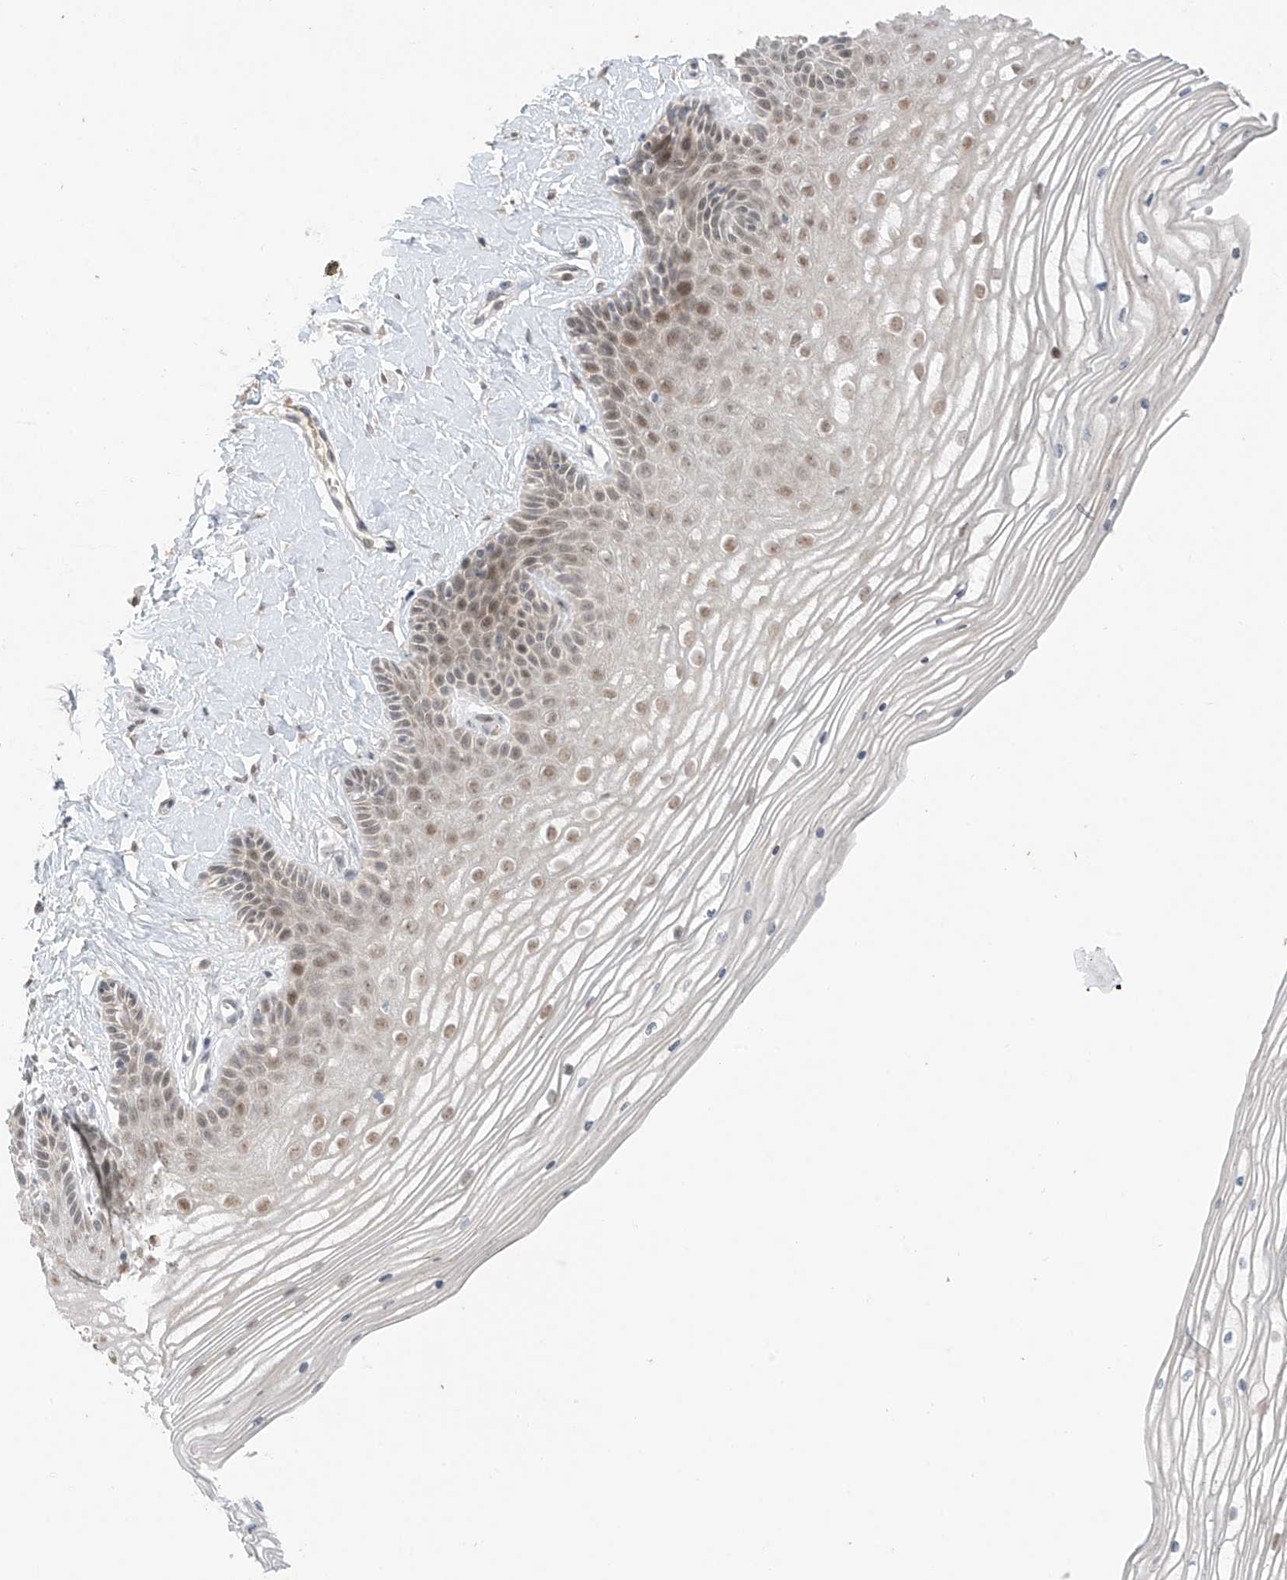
{"staining": {"intensity": "weak", "quantity": ">75%", "location": "nuclear"}, "tissue": "vagina", "cell_type": "Squamous epithelial cells", "image_type": "normal", "snomed": [{"axis": "morphology", "description": "Normal tissue, NOS"}, {"axis": "topography", "description": "Vagina"}, {"axis": "topography", "description": "Cervix"}], "caption": "A brown stain labels weak nuclear staining of a protein in squamous epithelial cells of unremarkable vagina.", "gene": "OGT", "patient": {"sex": "female", "age": 40}}